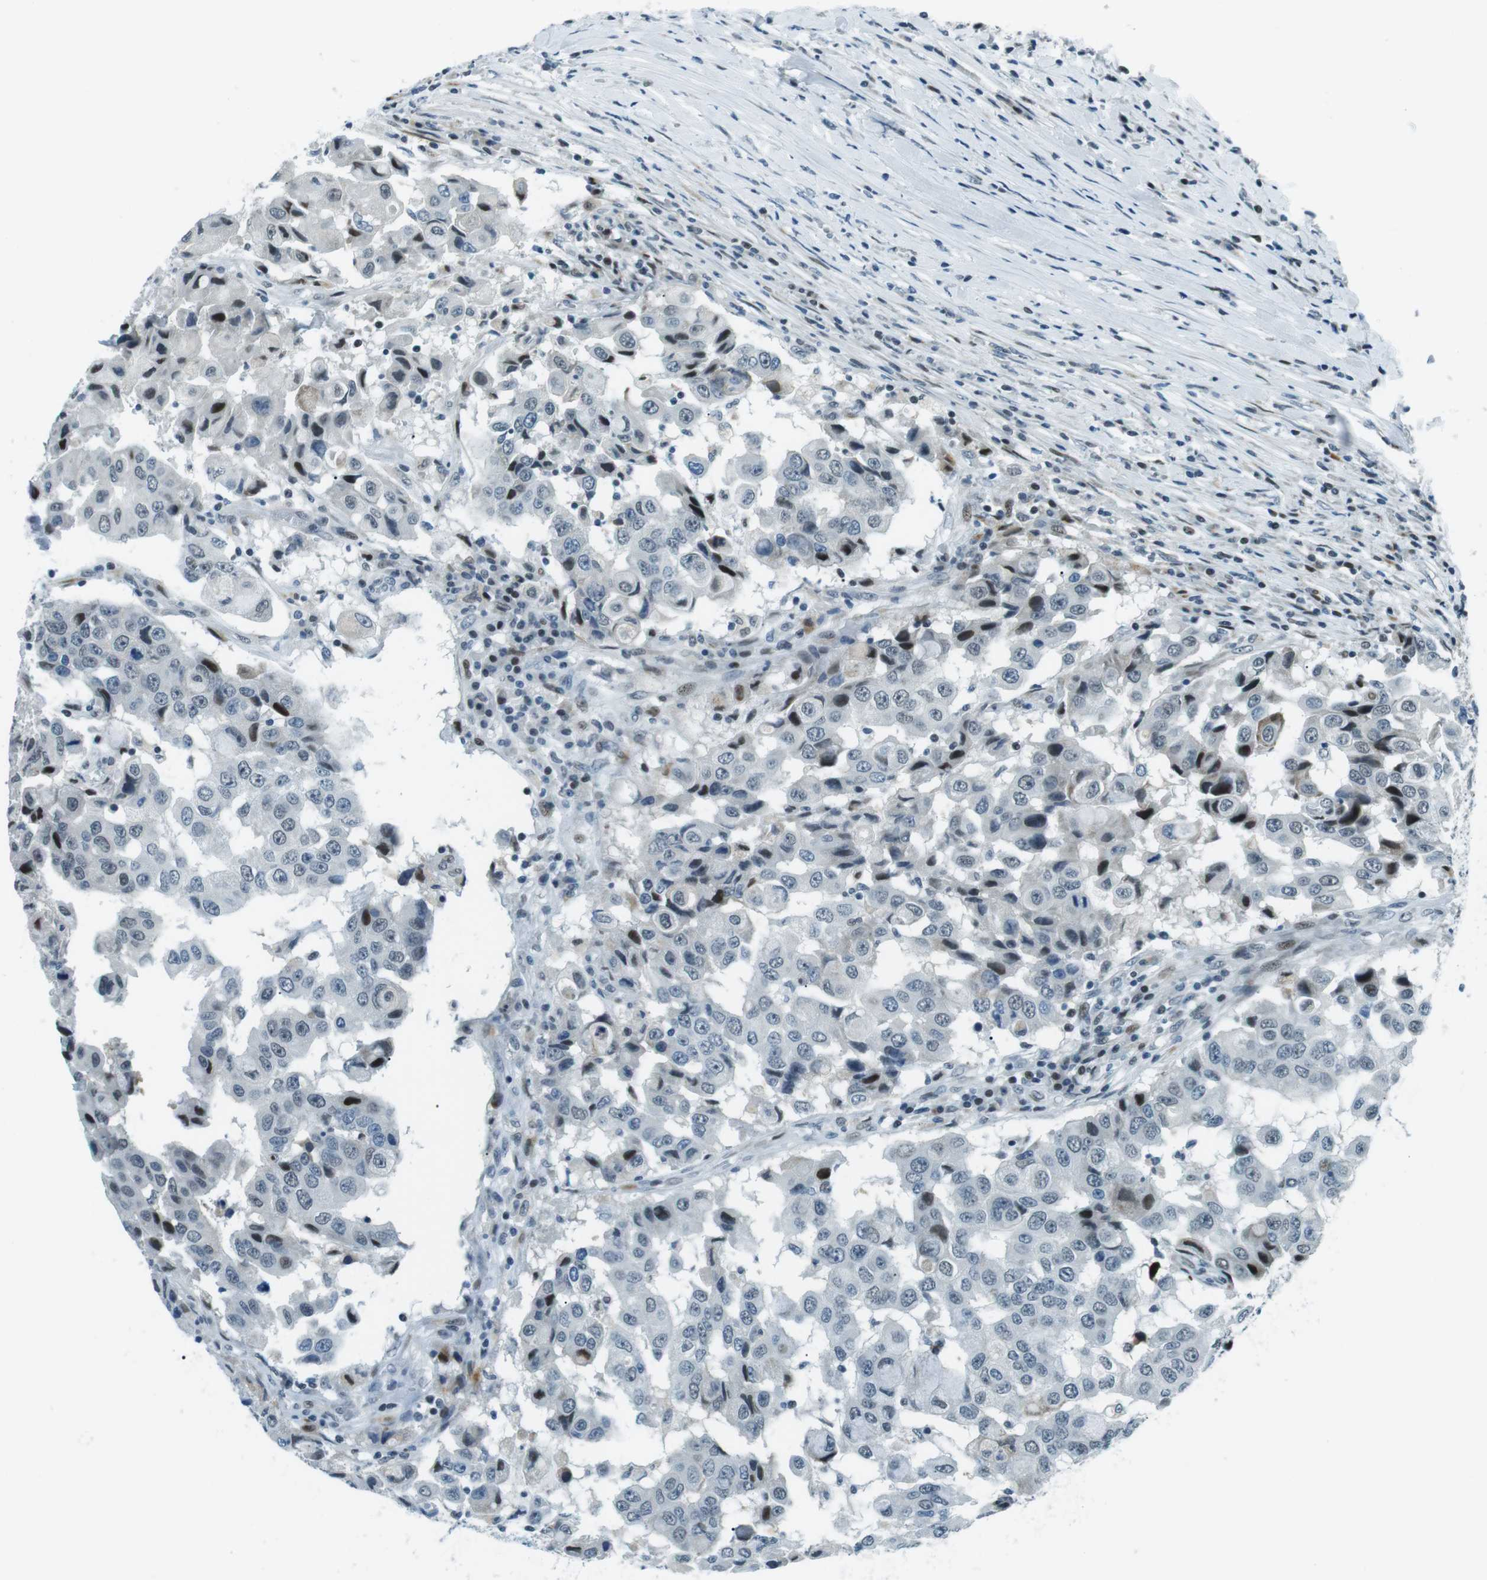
{"staining": {"intensity": "negative", "quantity": "none", "location": "none"}, "tissue": "breast cancer", "cell_type": "Tumor cells", "image_type": "cancer", "snomed": [{"axis": "morphology", "description": "Duct carcinoma"}, {"axis": "topography", "description": "Breast"}], "caption": "Tumor cells are negative for protein expression in human breast cancer (invasive ductal carcinoma).", "gene": "PJA1", "patient": {"sex": "female", "age": 27}}